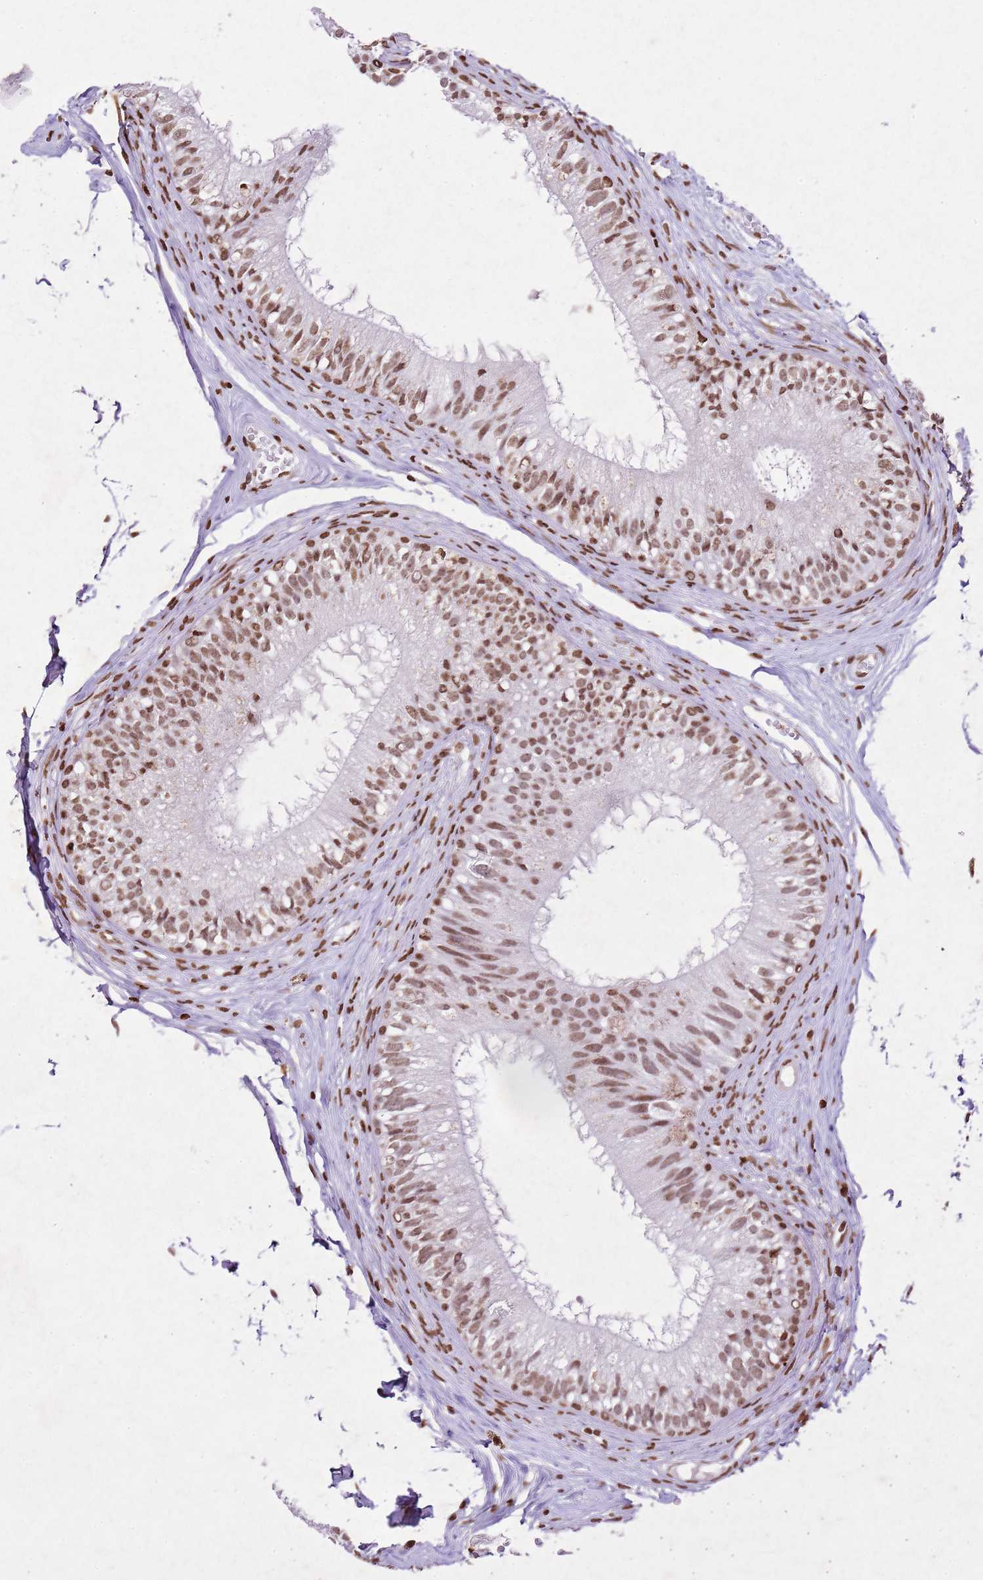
{"staining": {"intensity": "moderate", "quantity": ">75%", "location": "nuclear"}, "tissue": "epididymis", "cell_type": "Glandular cells", "image_type": "normal", "snomed": [{"axis": "morphology", "description": "Normal tissue, NOS"}, {"axis": "morphology", "description": "Seminoma in situ"}, {"axis": "topography", "description": "Testis"}, {"axis": "topography", "description": "Epididymis"}], "caption": "This is a photomicrograph of immunohistochemistry (IHC) staining of unremarkable epididymis, which shows moderate expression in the nuclear of glandular cells.", "gene": "BMAL1", "patient": {"sex": "male", "age": 28}}